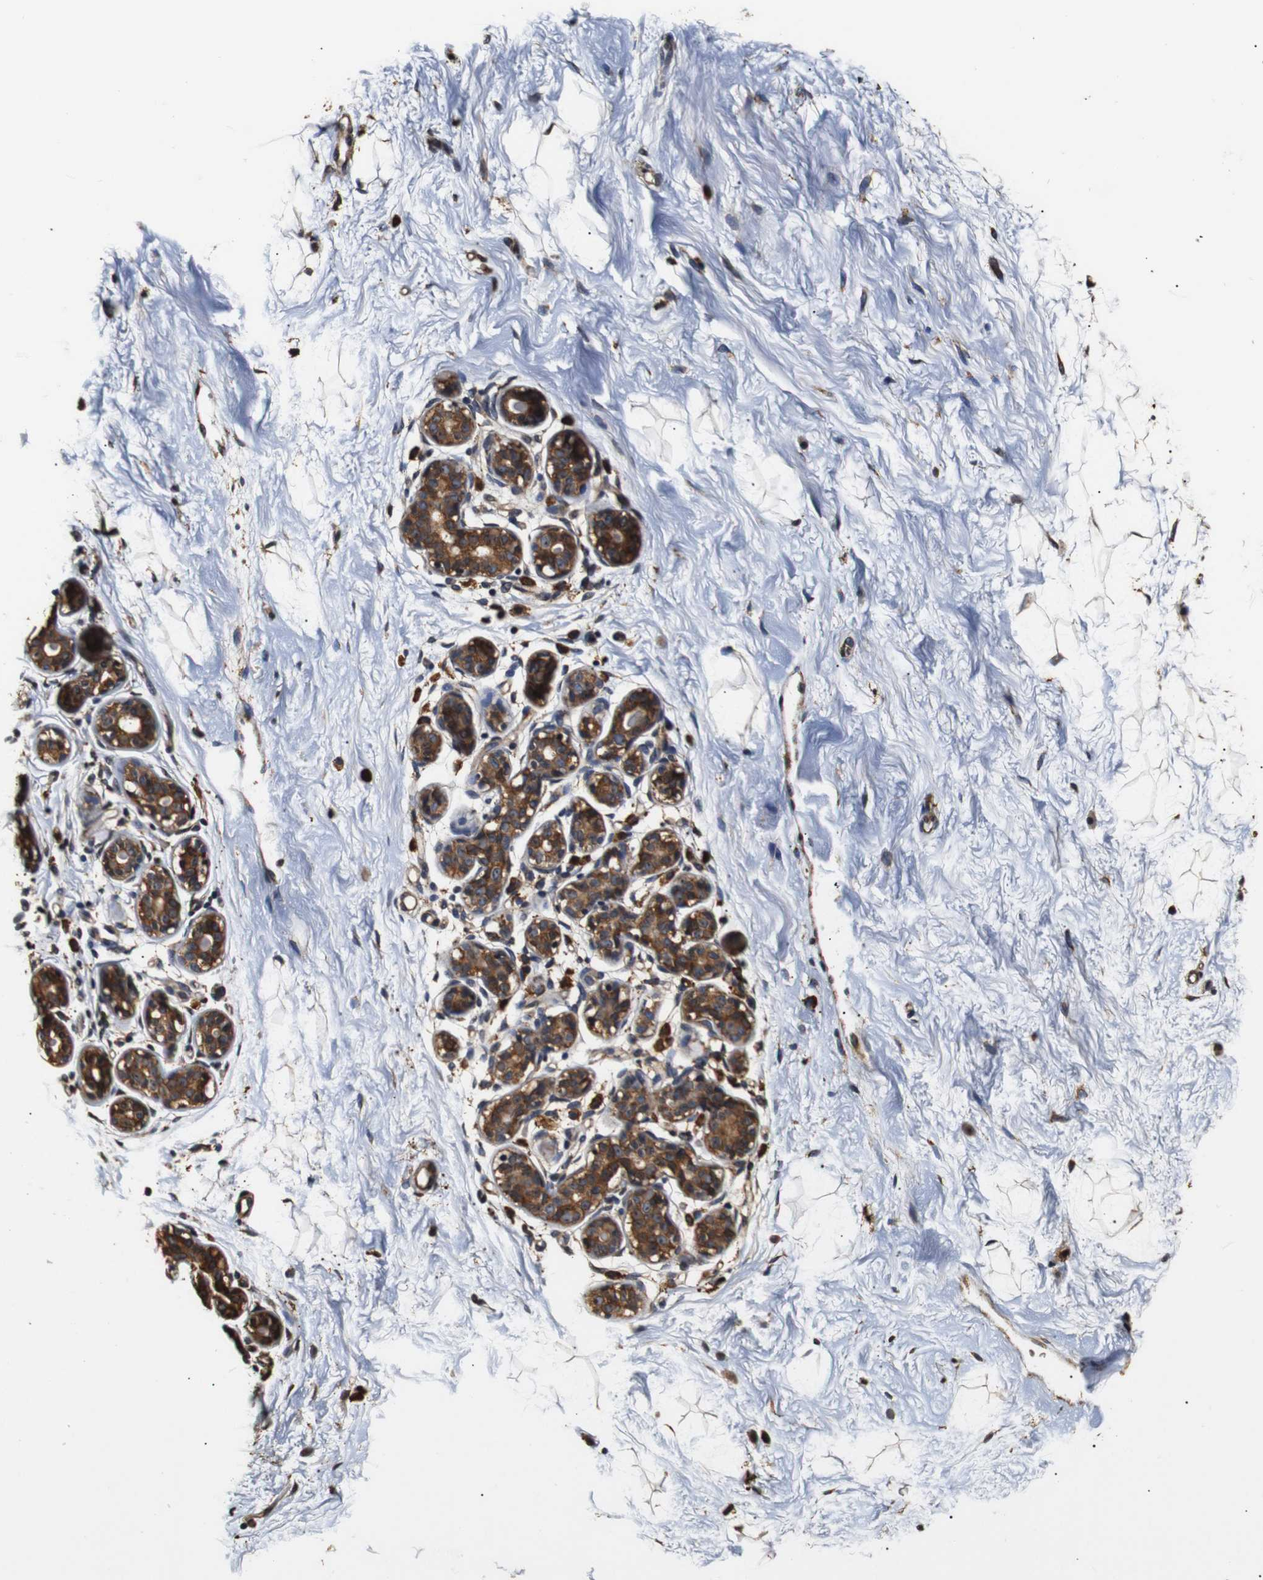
{"staining": {"intensity": "weak", "quantity": ">75%", "location": "cytoplasmic/membranous"}, "tissue": "breast", "cell_type": "Adipocytes", "image_type": "normal", "snomed": [{"axis": "morphology", "description": "Normal tissue, NOS"}, {"axis": "topography", "description": "Breast"}], "caption": "A high-resolution image shows immunohistochemistry (IHC) staining of unremarkable breast, which exhibits weak cytoplasmic/membranous expression in about >75% of adipocytes.", "gene": "HHIP", "patient": {"sex": "female", "age": 23}}